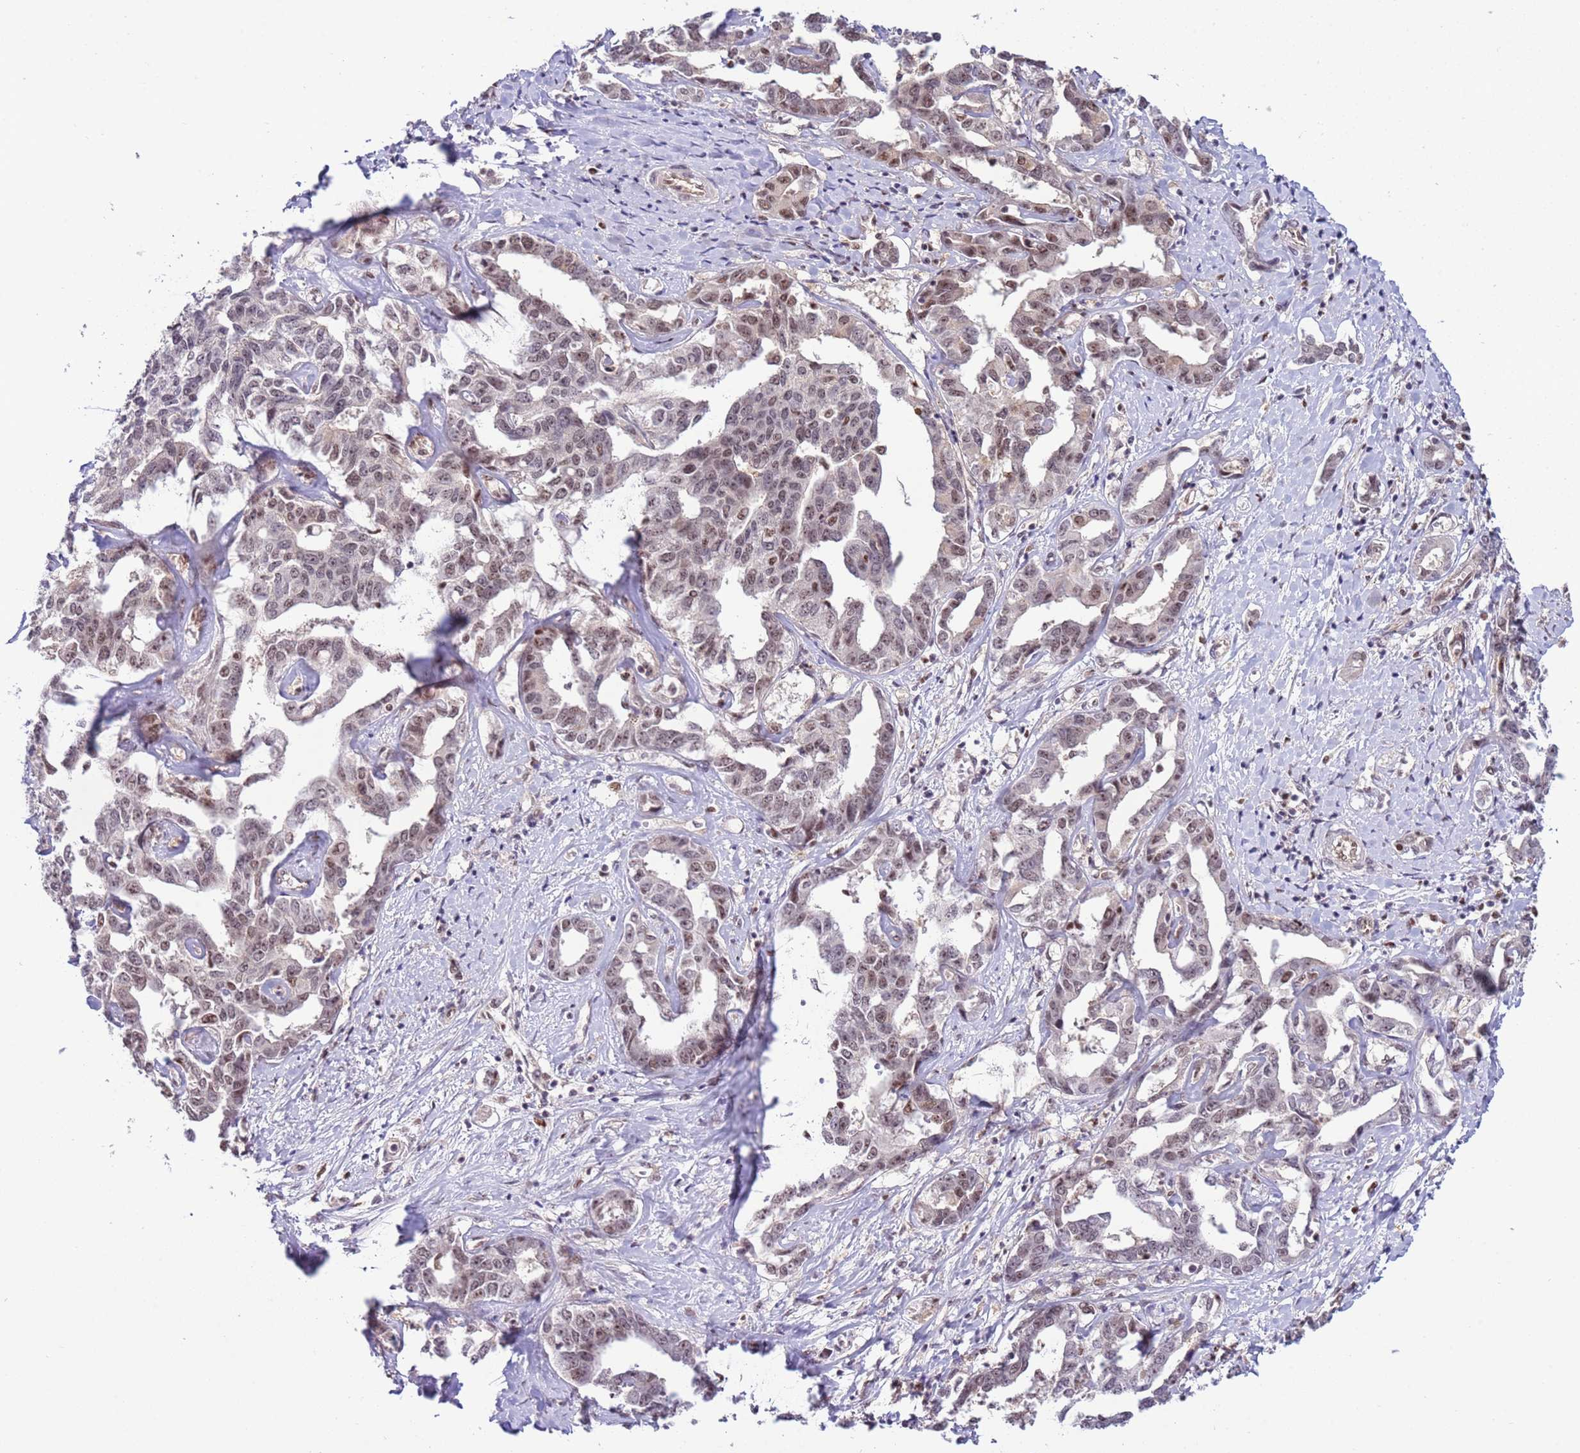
{"staining": {"intensity": "moderate", "quantity": "25%-75%", "location": "nuclear"}, "tissue": "liver cancer", "cell_type": "Tumor cells", "image_type": "cancer", "snomed": [{"axis": "morphology", "description": "Cholangiocarcinoma"}, {"axis": "topography", "description": "Liver"}], "caption": "Immunohistochemical staining of human liver cancer exhibits moderate nuclear protein expression in approximately 25%-75% of tumor cells. Ihc stains the protein in brown and the nuclei are stained blue.", "gene": "PRPF6", "patient": {"sex": "male", "age": 59}}